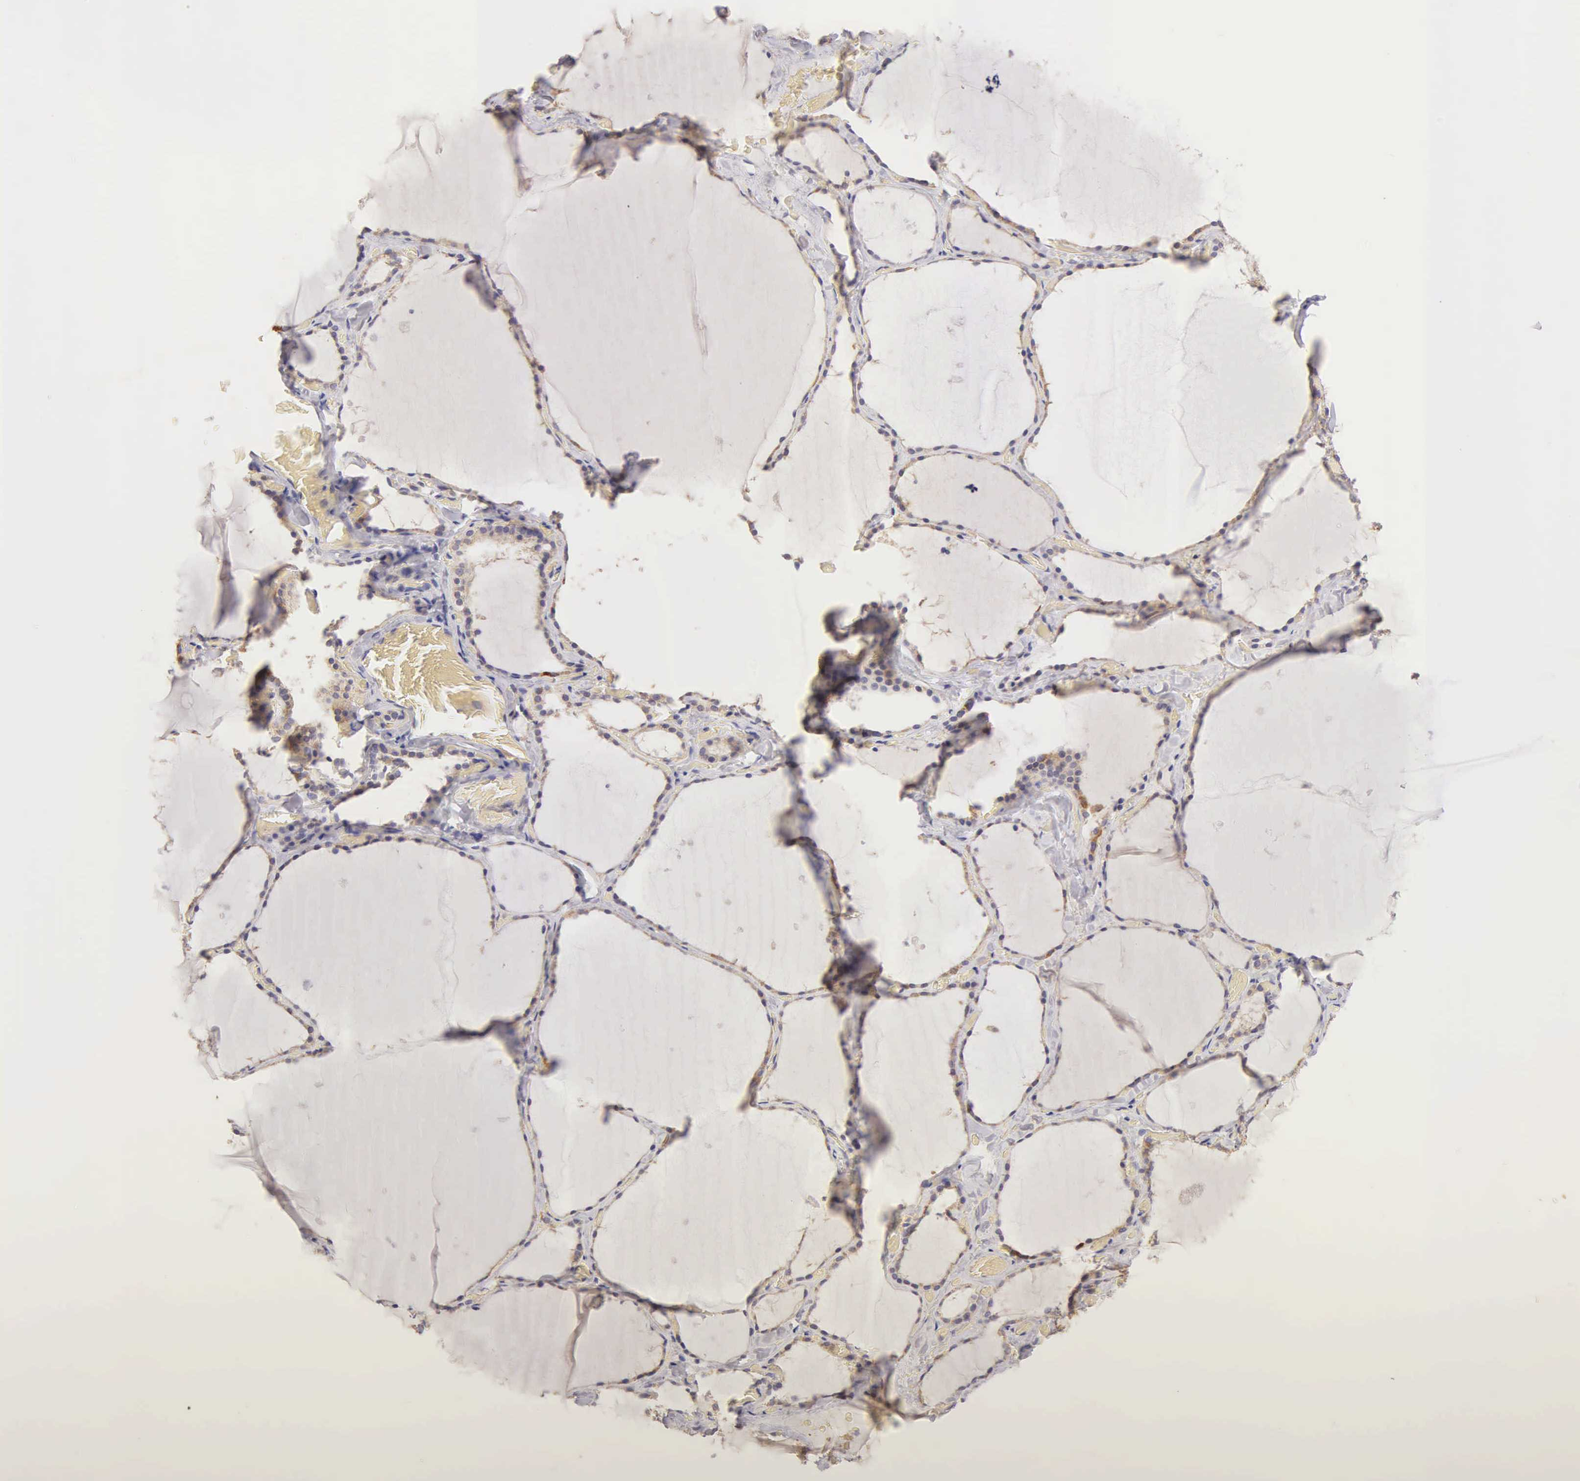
{"staining": {"intensity": "weak", "quantity": "<25%", "location": "cytoplasmic/membranous,nuclear"}, "tissue": "thyroid gland", "cell_type": "Glandular cells", "image_type": "normal", "snomed": [{"axis": "morphology", "description": "Normal tissue, NOS"}, {"axis": "topography", "description": "Thyroid gland"}], "caption": "Immunohistochemical staining of normal human thyroid gland reveals no significant expression in glandular cells.", "gene": "ESR1", "patient": {"sex": "male", "age": 34}}